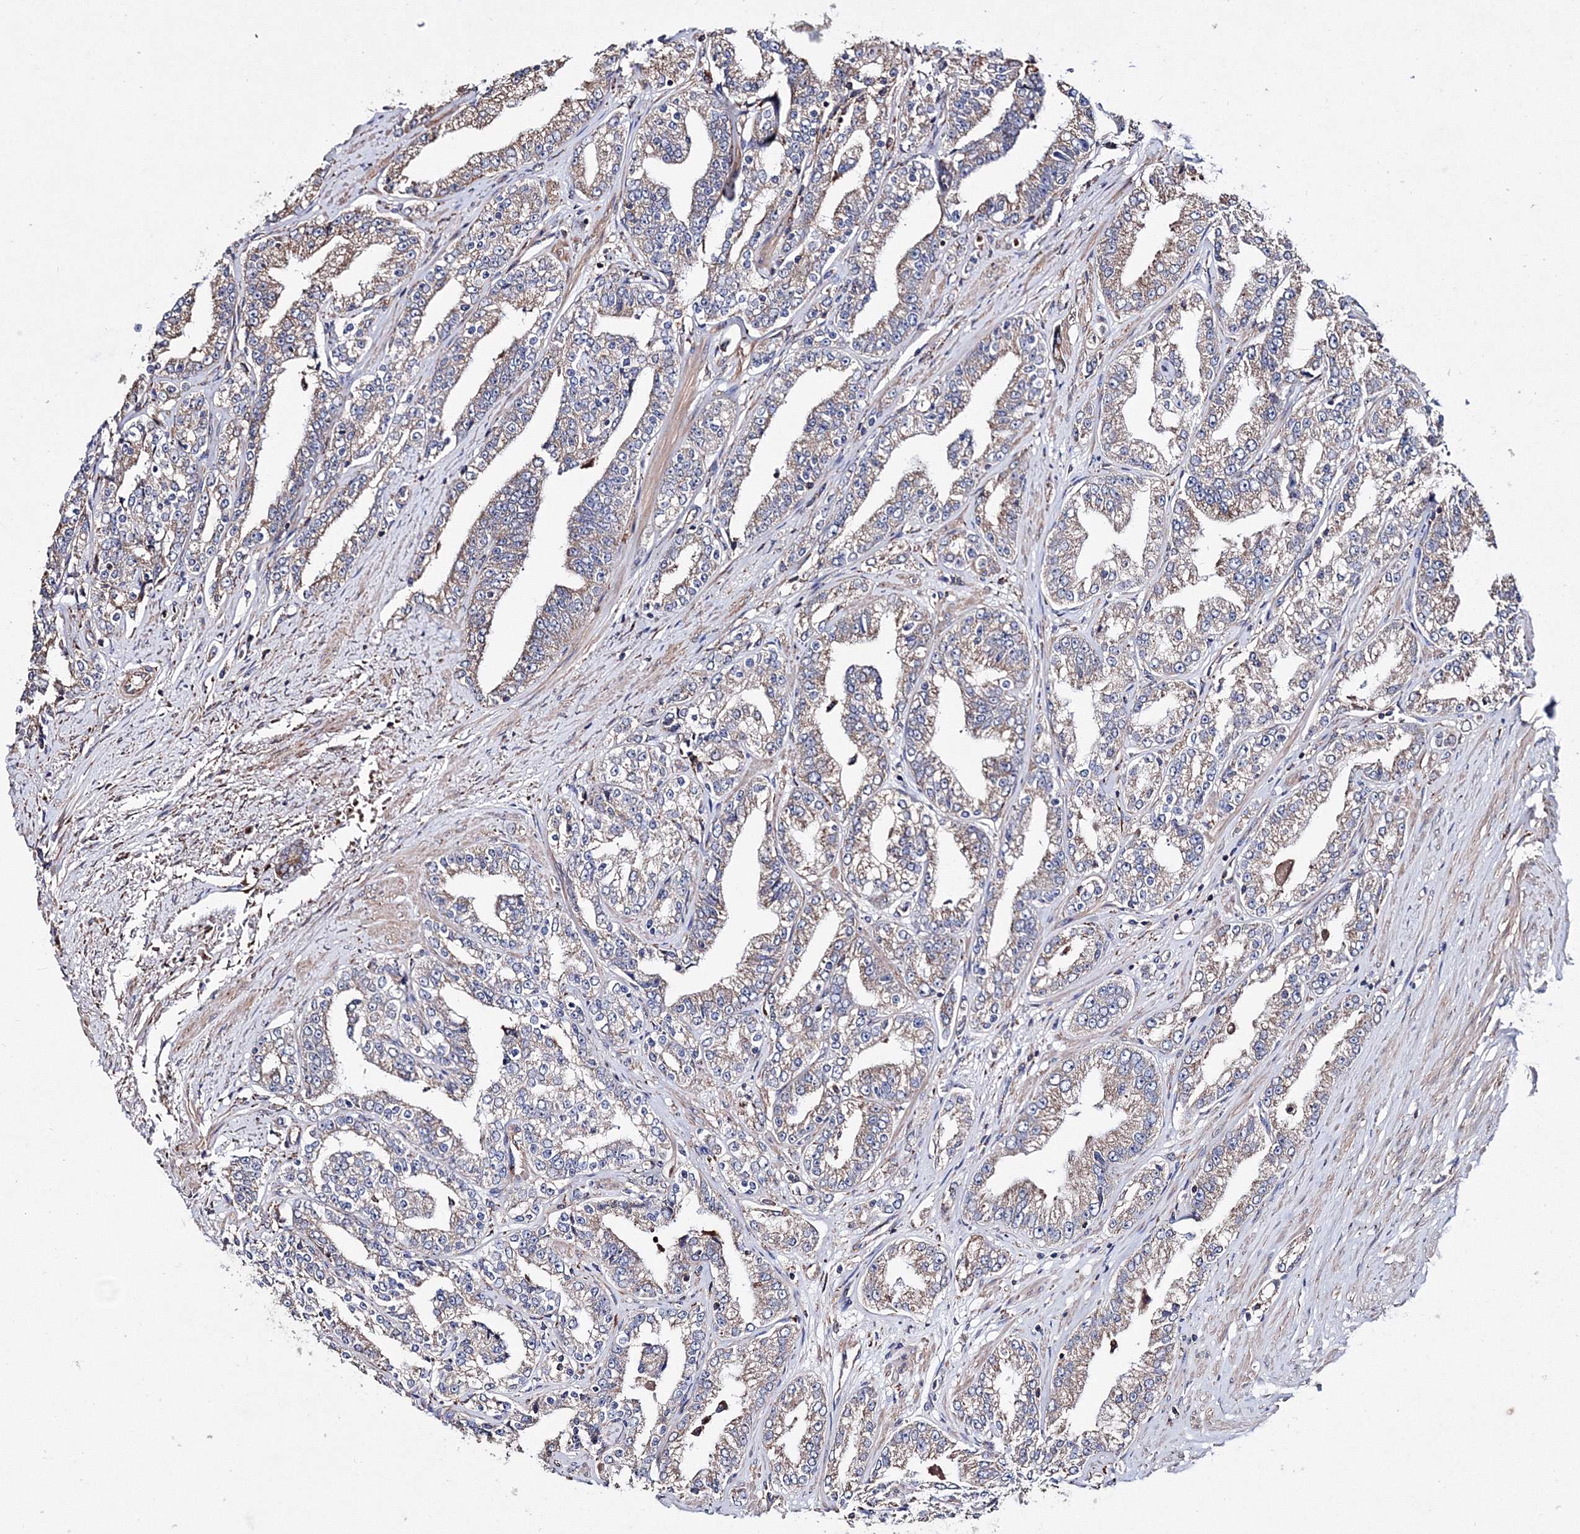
{"staining": {"intensity": "moderate", "quantity": "25%-75%", "location": "cytoplasmic/membranous"}, "tissue": "prostate cancer", "cell_type": "Tumor cells", "image_type": "cancer", "snomed": [{"axis": "morphology", "description": "Adenocarcinoma, High grade"}, {"axis": "topography", "description": "Prostate"}], "caption": "DAB (3,3'-diaminobenzidine) immunohistochemical staining of human high-grade adenocarcinoma (prostate) exhibits moderate cytoplasmic/membranous protein staining in approximately 25%-75% of tumor cells.", "gene": "VPS8", "patient": {"sex": "male", "age": 71}}